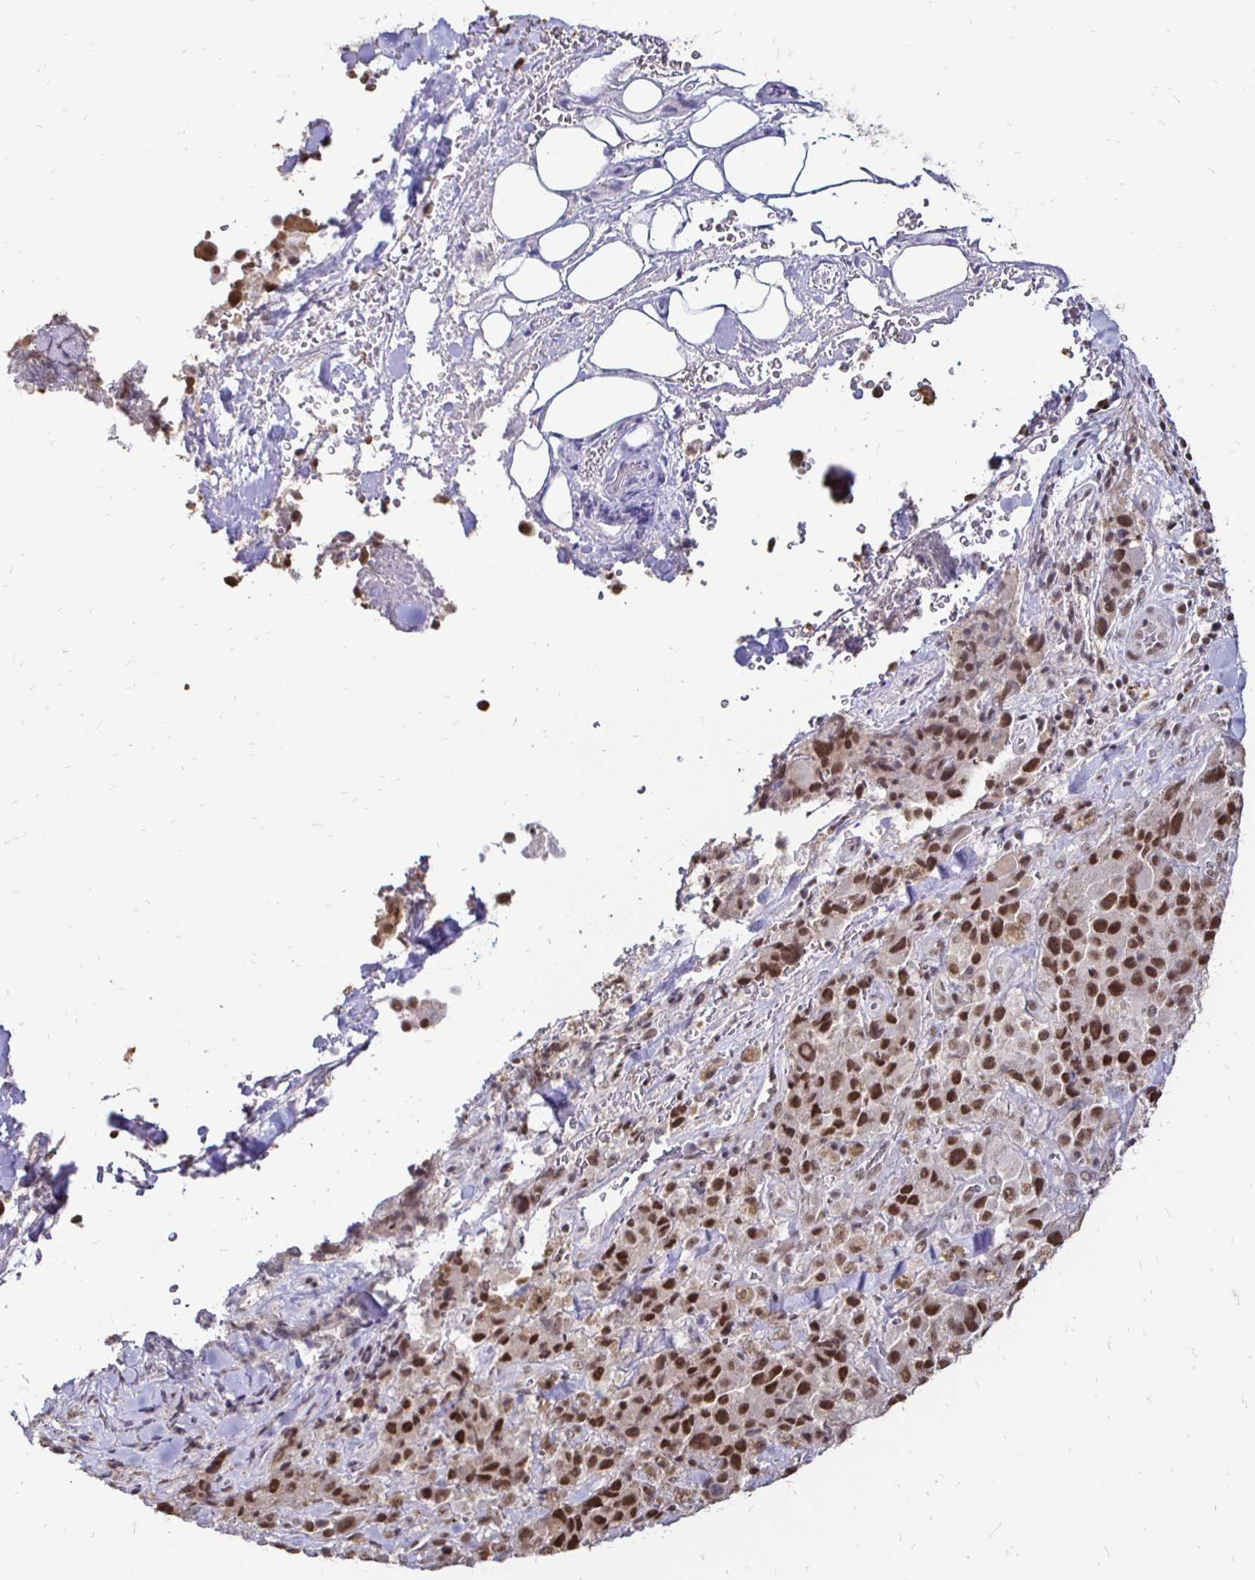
{"staining": {"intensity": "strong", "quantity": ">75%", "location": "nuclear"}, "tissue": "melanoma", "cell_type": "Tumor cells", "image_type": "cancer", "snomed": [{"axis": "morphology", "description": "Malignant melanoma, Metastatic site"}, {"axis": "topography", "description": "Lymph node"}], "caption": "Immunohistochemical staining of malignant melanoma (metastatic site) displays strong nuclear protein staining in approximately >75% of tumor cells.", "gene": "SIN3A", "patient": {"sex": "male", "age": 62}}